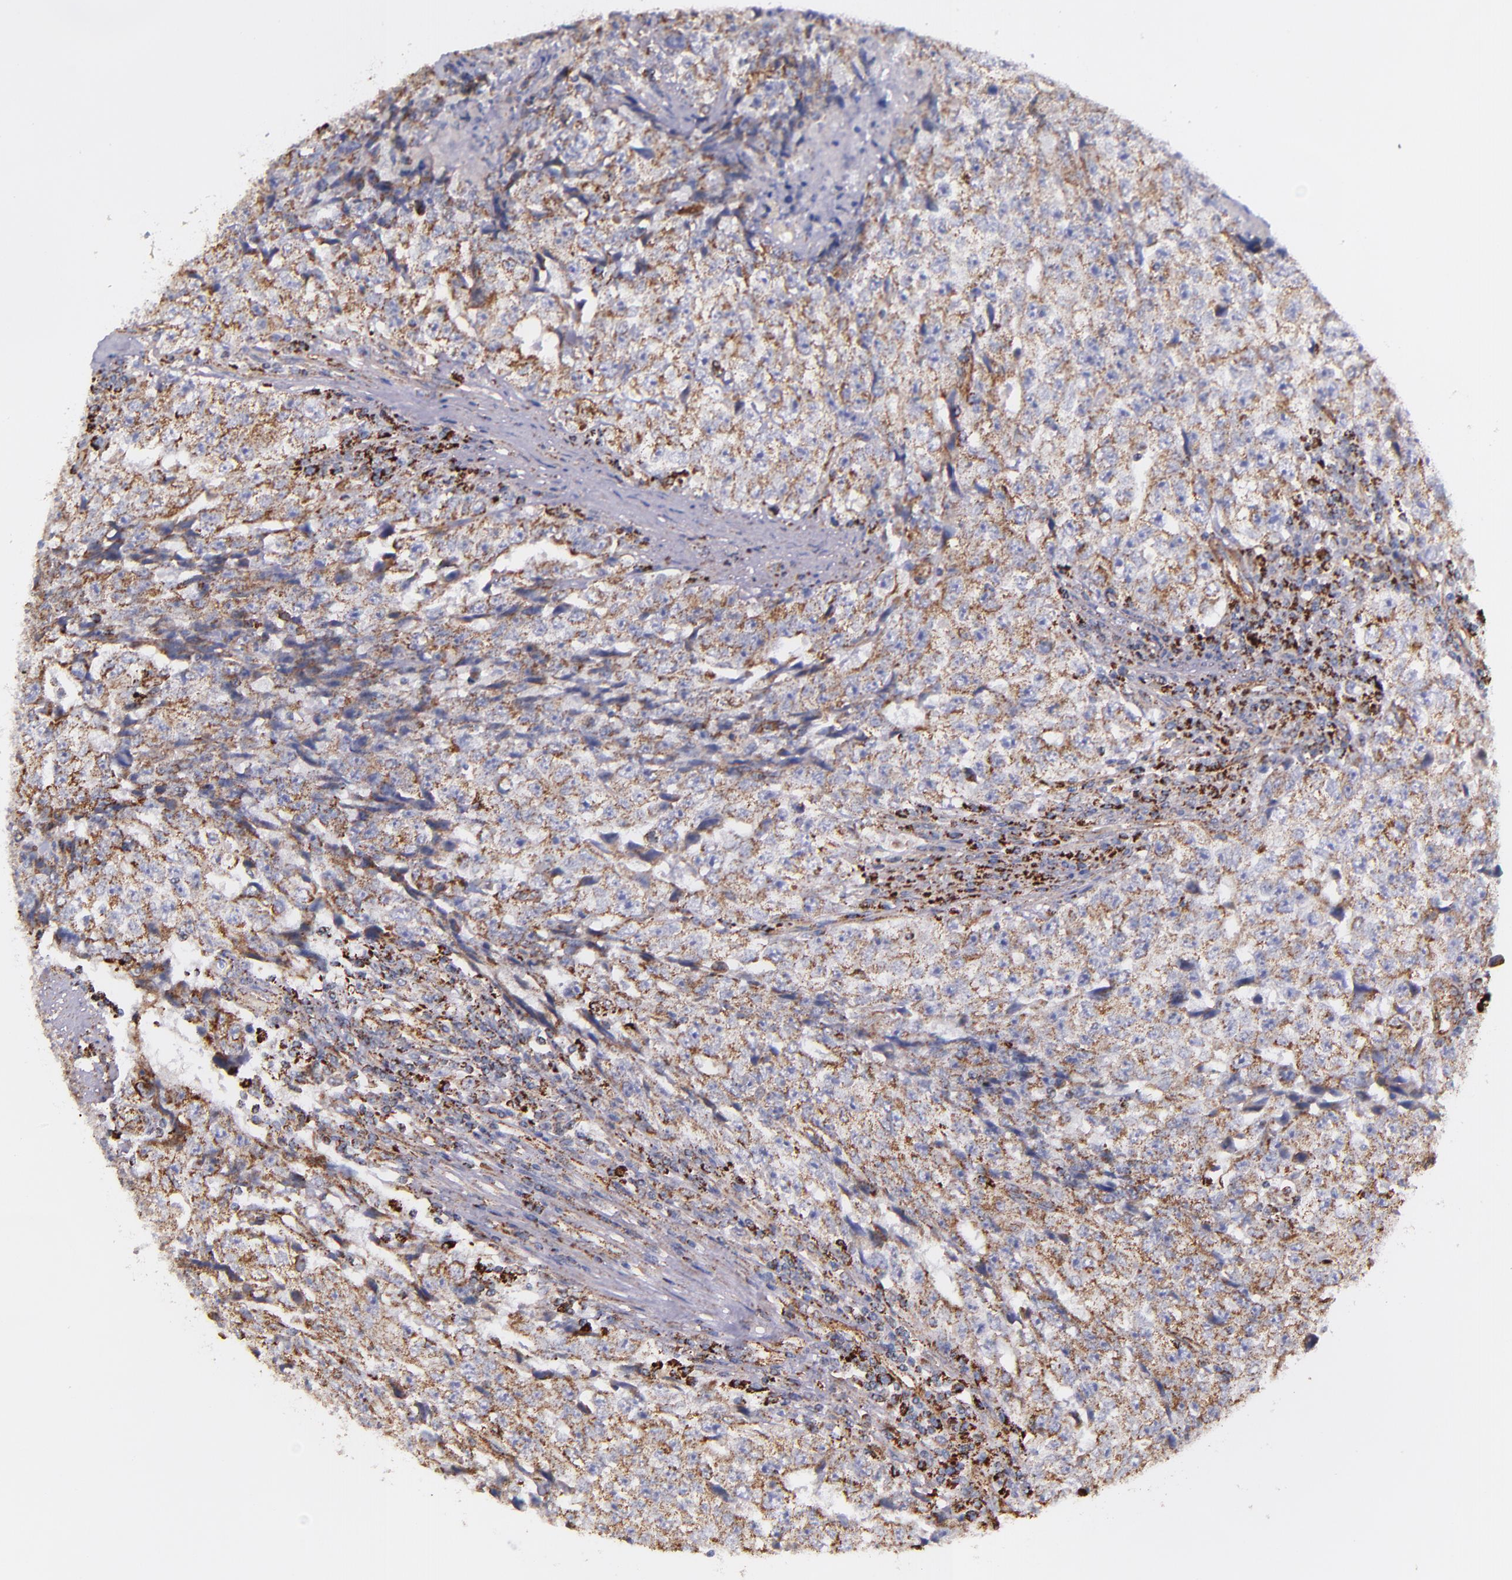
{"staining": {"intensity": "moderate", "quantity": ">75%", "location": "cytoplasmic/membranous"}, "tissue": "testis cancer", "cell_type": "Tumor cells", "image_type": "cancer", "snomed": [{"axis": "morphology", "description": "Necrosis, NOS"}, {"axis": "morphology", "description": "Carcinoma, Embryonal, NOS"}, {"axis": "topography", "description": "Testis"}], "caption": "Moderate cytoplasmic/membranous protein positivity is appreciated in about >75% of tumor cells in embryonal carcinoma (testis).", "gene": "IDH3G", "patient": {"sex": "male", "age": 19}}